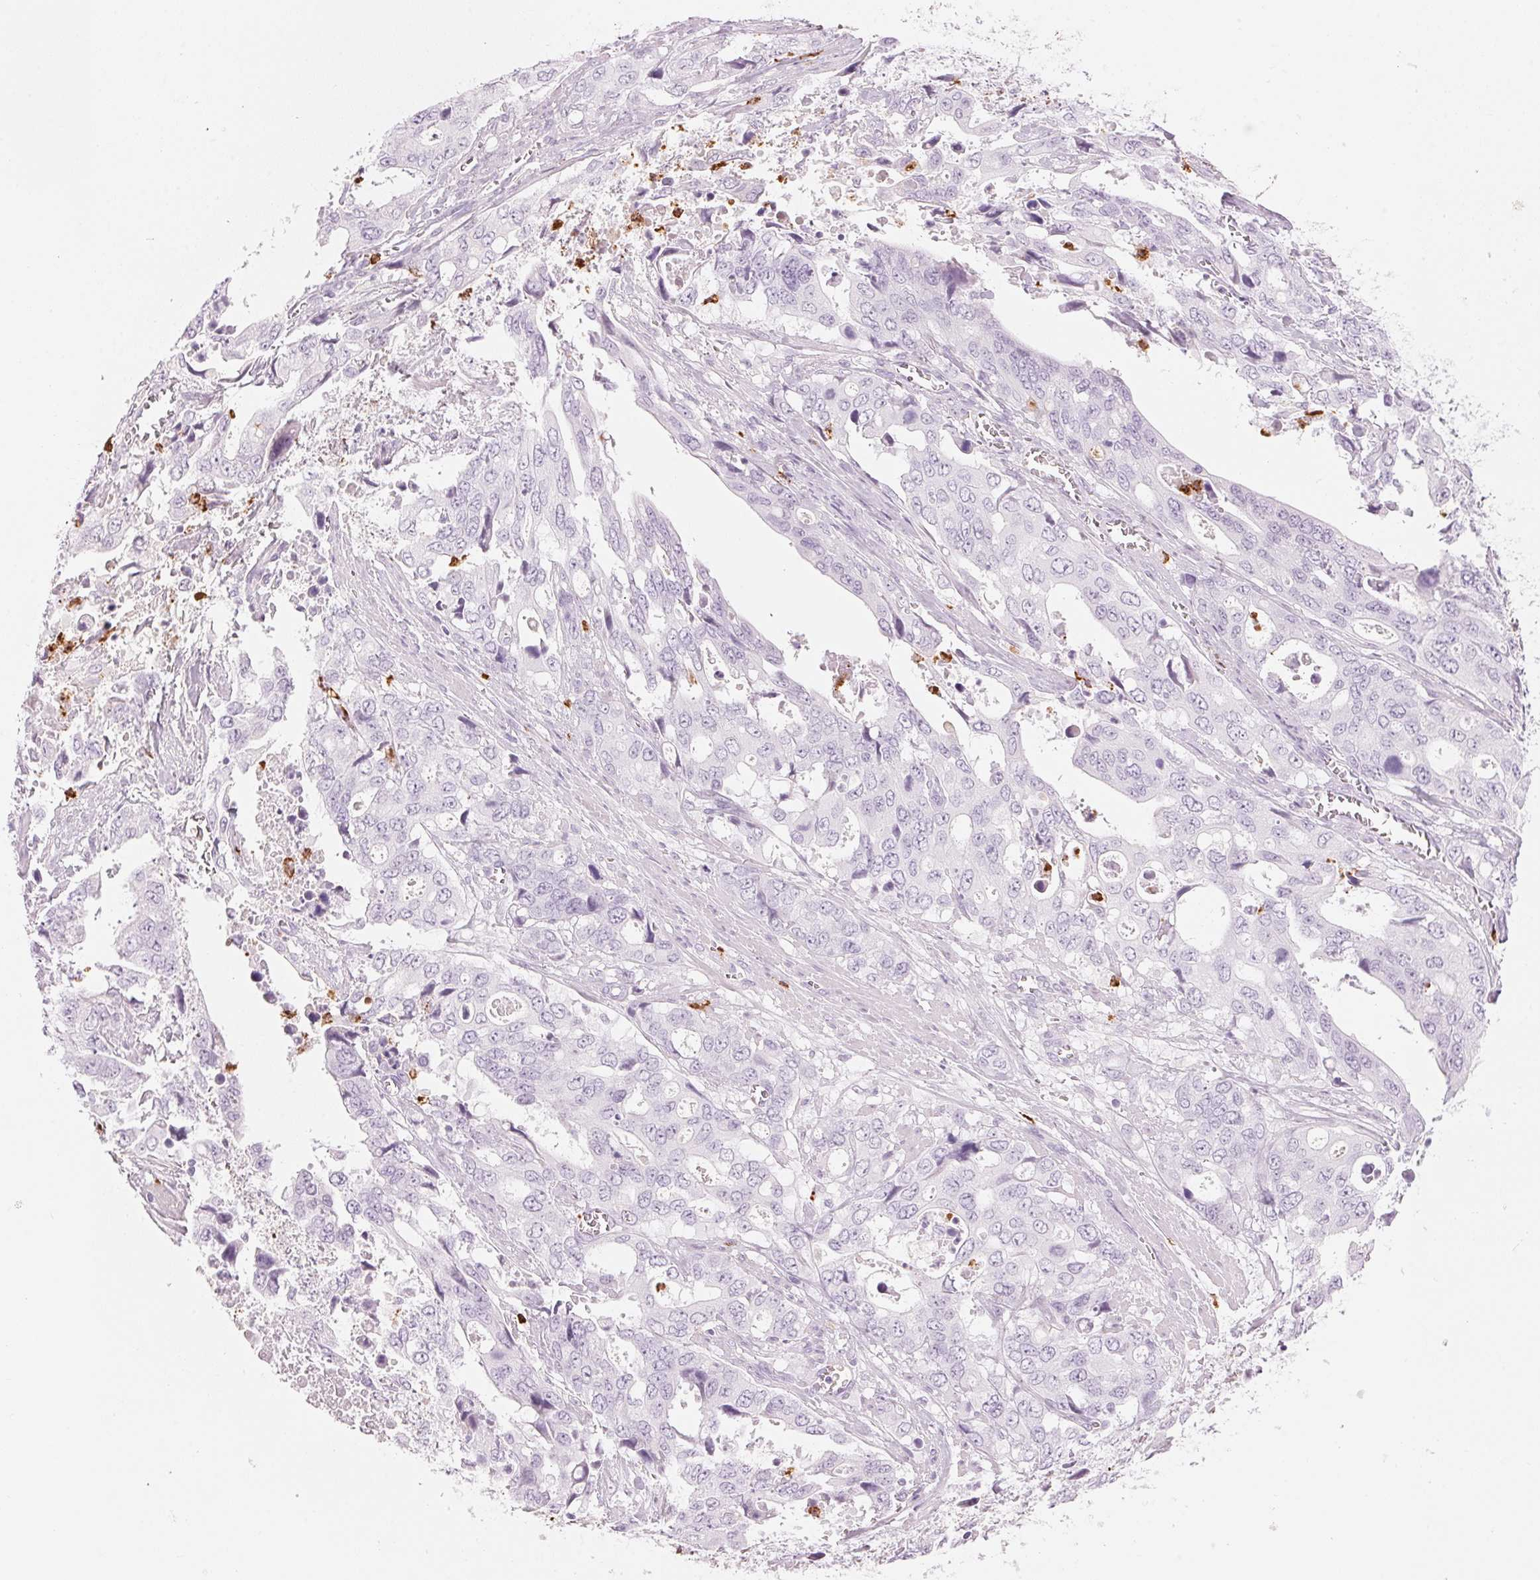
{"staining": {"intensity": "negative", "quantity": "none", "location": "none"}, "tissue": "stomach cancer", "cell_type": "Tumor cells", "image_type": "cancer", "snomed": [{"axis": "morphology", "description": "Adenocarcinoma, NOS"}, {"axis": "topography", "description": "Stomach, upper"}], "caption": "This is a image of IHC staining of stomach adenocarcinoma, which shows no staining in tumor cells. Brightfield microscopy of immunohistochemistry (IHC) stained with DAB (brown) and hematoxylin (blue), captured at high magnification.", "gene": "KLK7", "patient": {"sex": "male", "age": 74}}